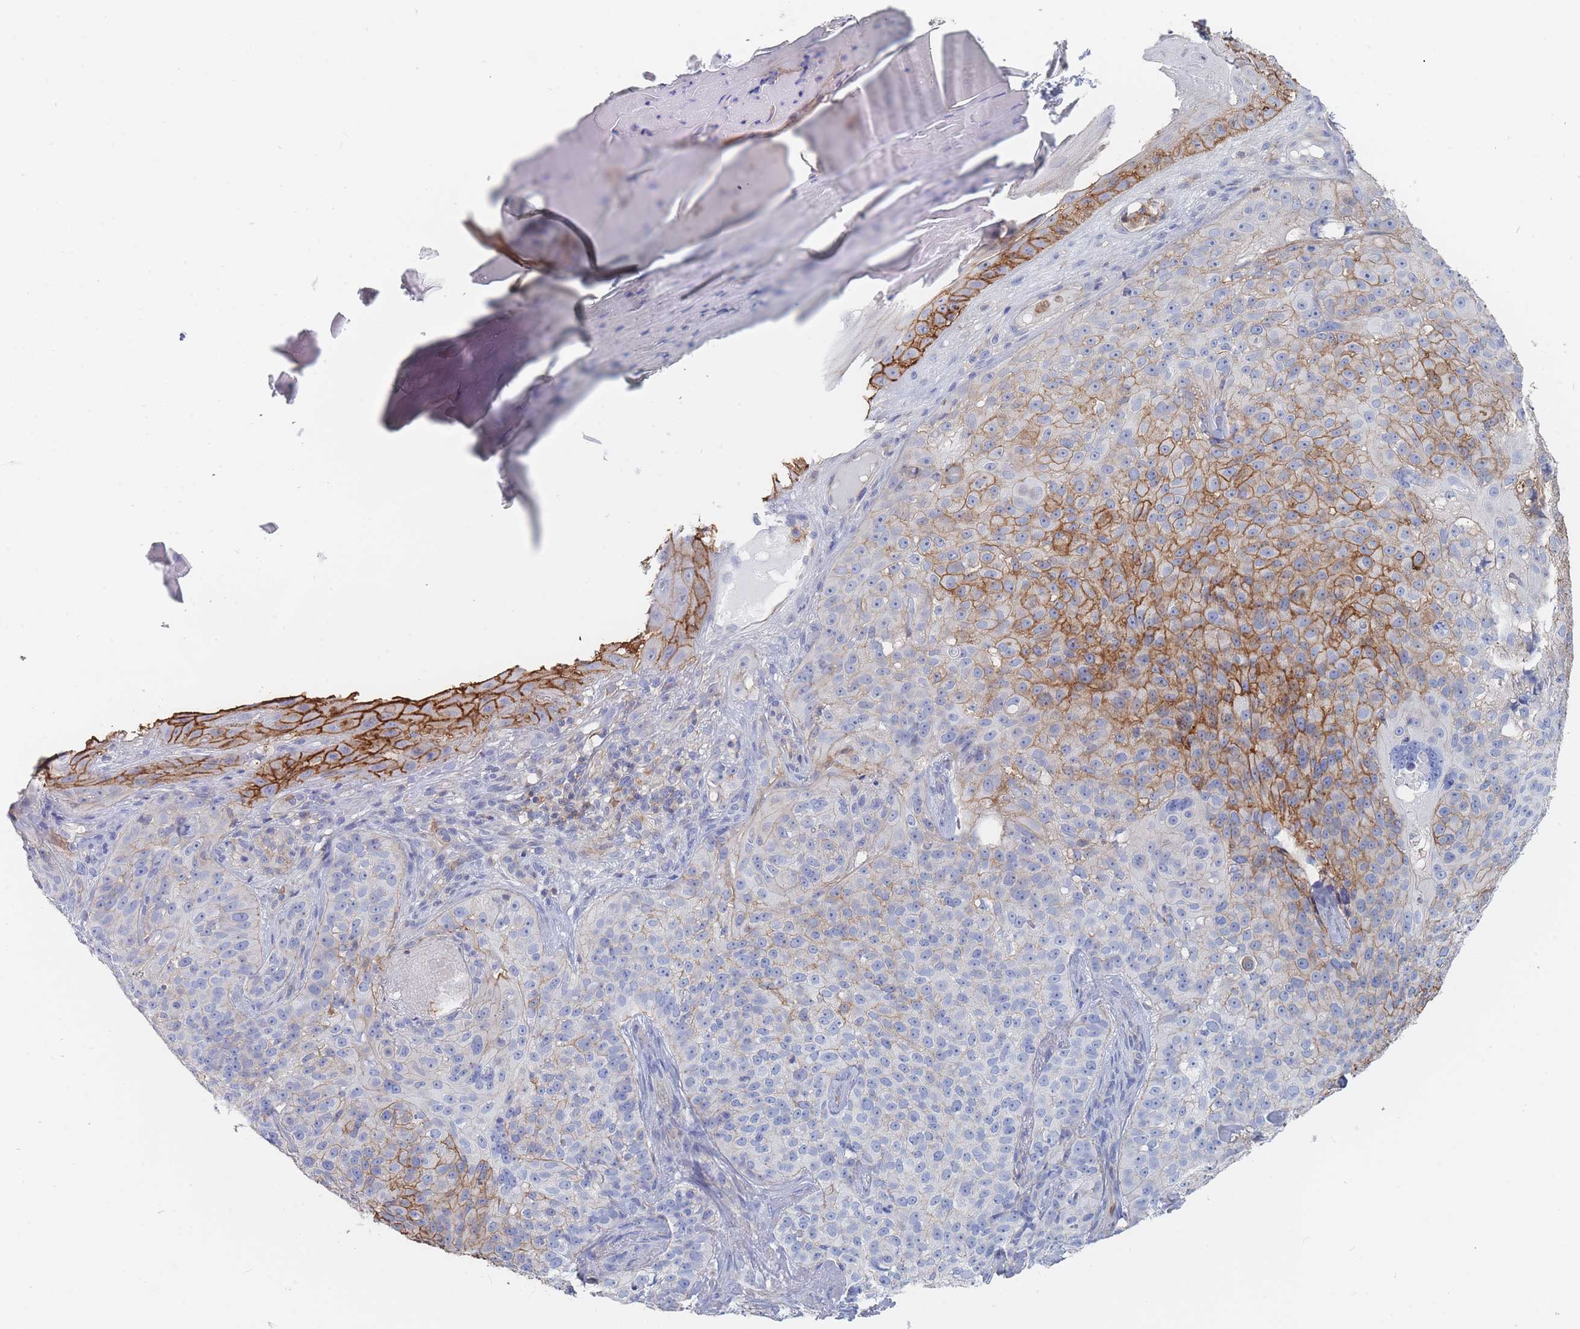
{"staining": {"intensity": "strong", "quantity": "<25%", "location": "cytoplasmic/membranous"}, "tissue": "skin cancer", "cell_type": "Tumor cells", "image_type": "cancer", "snomed": [{"axis": "morphology", "description": "Basal cell carcinoma"}, {"axis": "topography", "description": "Skin"}], "caption": "Immunohistochemistry photomicrograph of neoplastic tissue: skin basal cell carcinoma stained using immunohistochemistry (IHC) shows medium levels of strong protein expression localized specifically in the cytoplasmic/membranous of tumor cells, appearing as a cytoplasmic/membranous brown color.", "gene": "SLC2A1", "patient": {"sex": "female", "age": 92}}